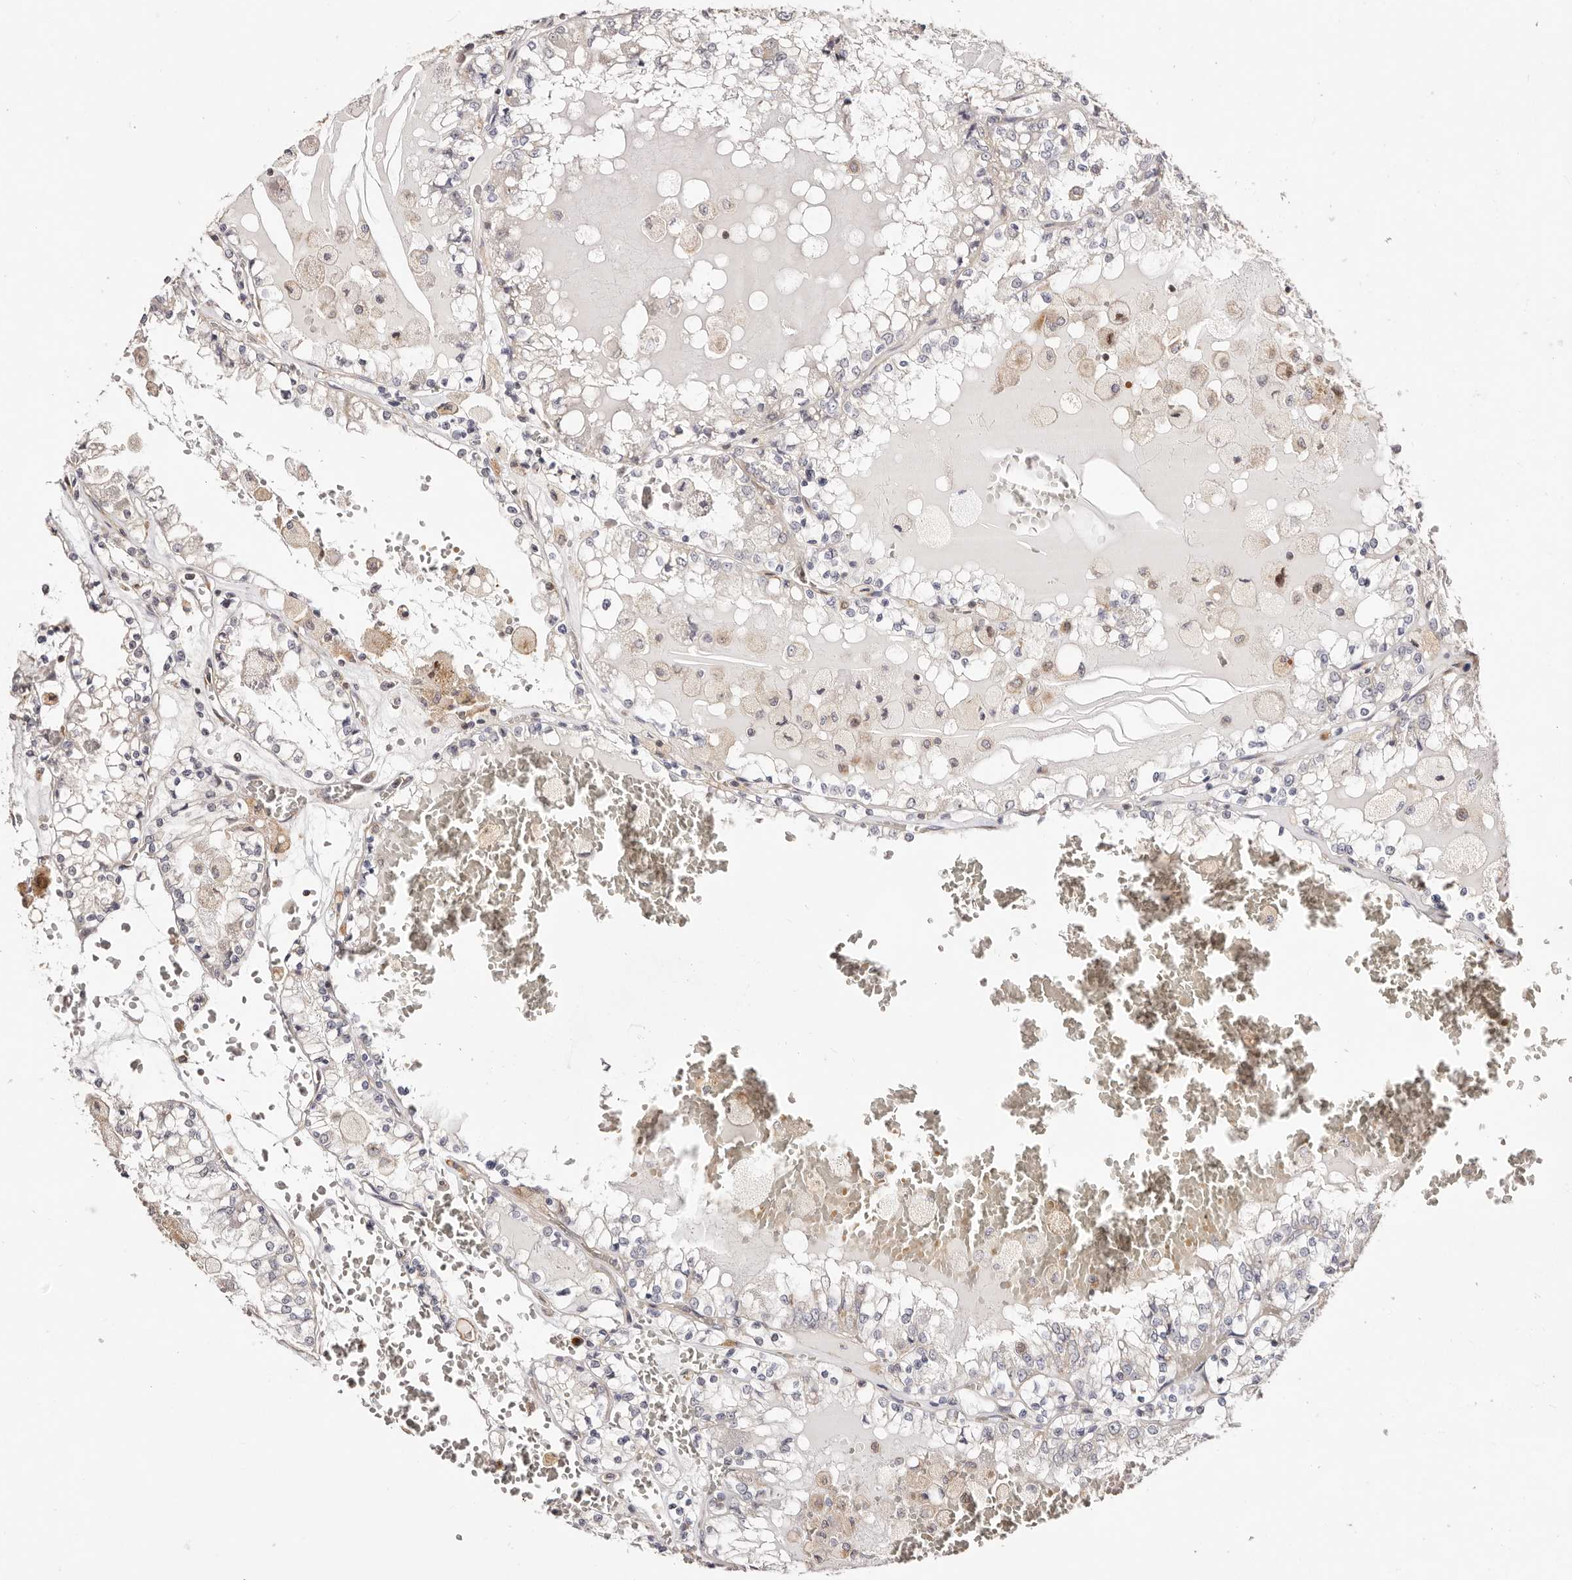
{"staining": {"intensity": "negative", "quantity": "none", "location": "none"}, "tissue": "renal cancer", "cell_type": "Tumor cells", "image_type": "cancer", "snomed": [{"axis": "morphology", "description": "Adenocarcinoma, NOS"}, {"axis": "topography", "description": "Kidney"}], "caption": "Tumor cells show no significant protein positivity in renal cancer (adenocarcinoma).", "gene": "MAPK1", "patient": {"sex": "female", "age": 56}}